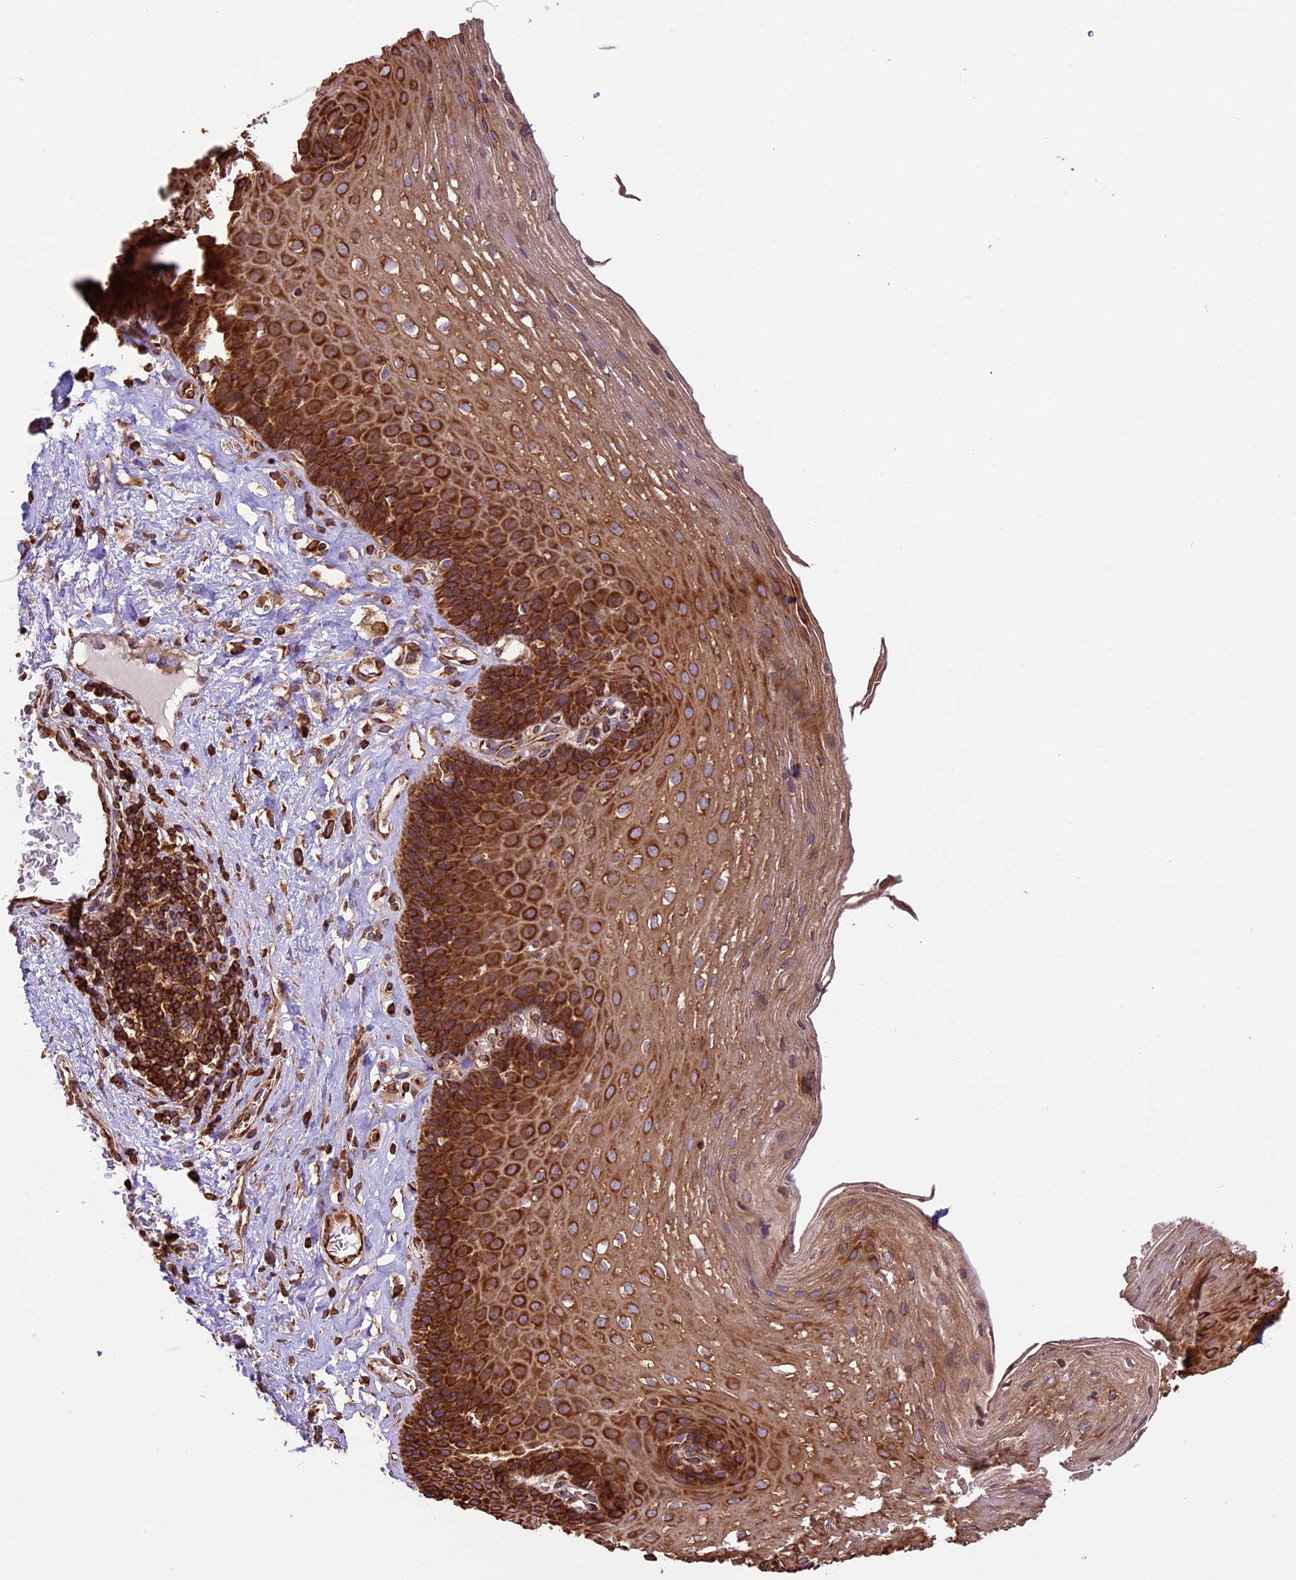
{"staining": {"intensity": "strong", "quantity": ">75%", "location": "cytoplasmic/membranous"}, "tissue": "esophagus", "cell_type": "Squamous epithelial cells", "image_type": "normal", "snomed": [{"axis": "morphology", "description": "Normal tissue, NOS"}, {"axis": "topography", "description": "Esophagus"}], "caption": "IHC staining of normal esophagus, which displays high levels of strong cytoplasmic/membranous positivity in approximately >75% of squamous epithelial cells indicating strong cytoplasmic/membranous protein staining. The staining was performed using DAB (brown) for protein detection and nuclei were counterstained in hematoxylin (blue).", "gene": "KARS1", "patient": {"sex": "female", "age": 66}}